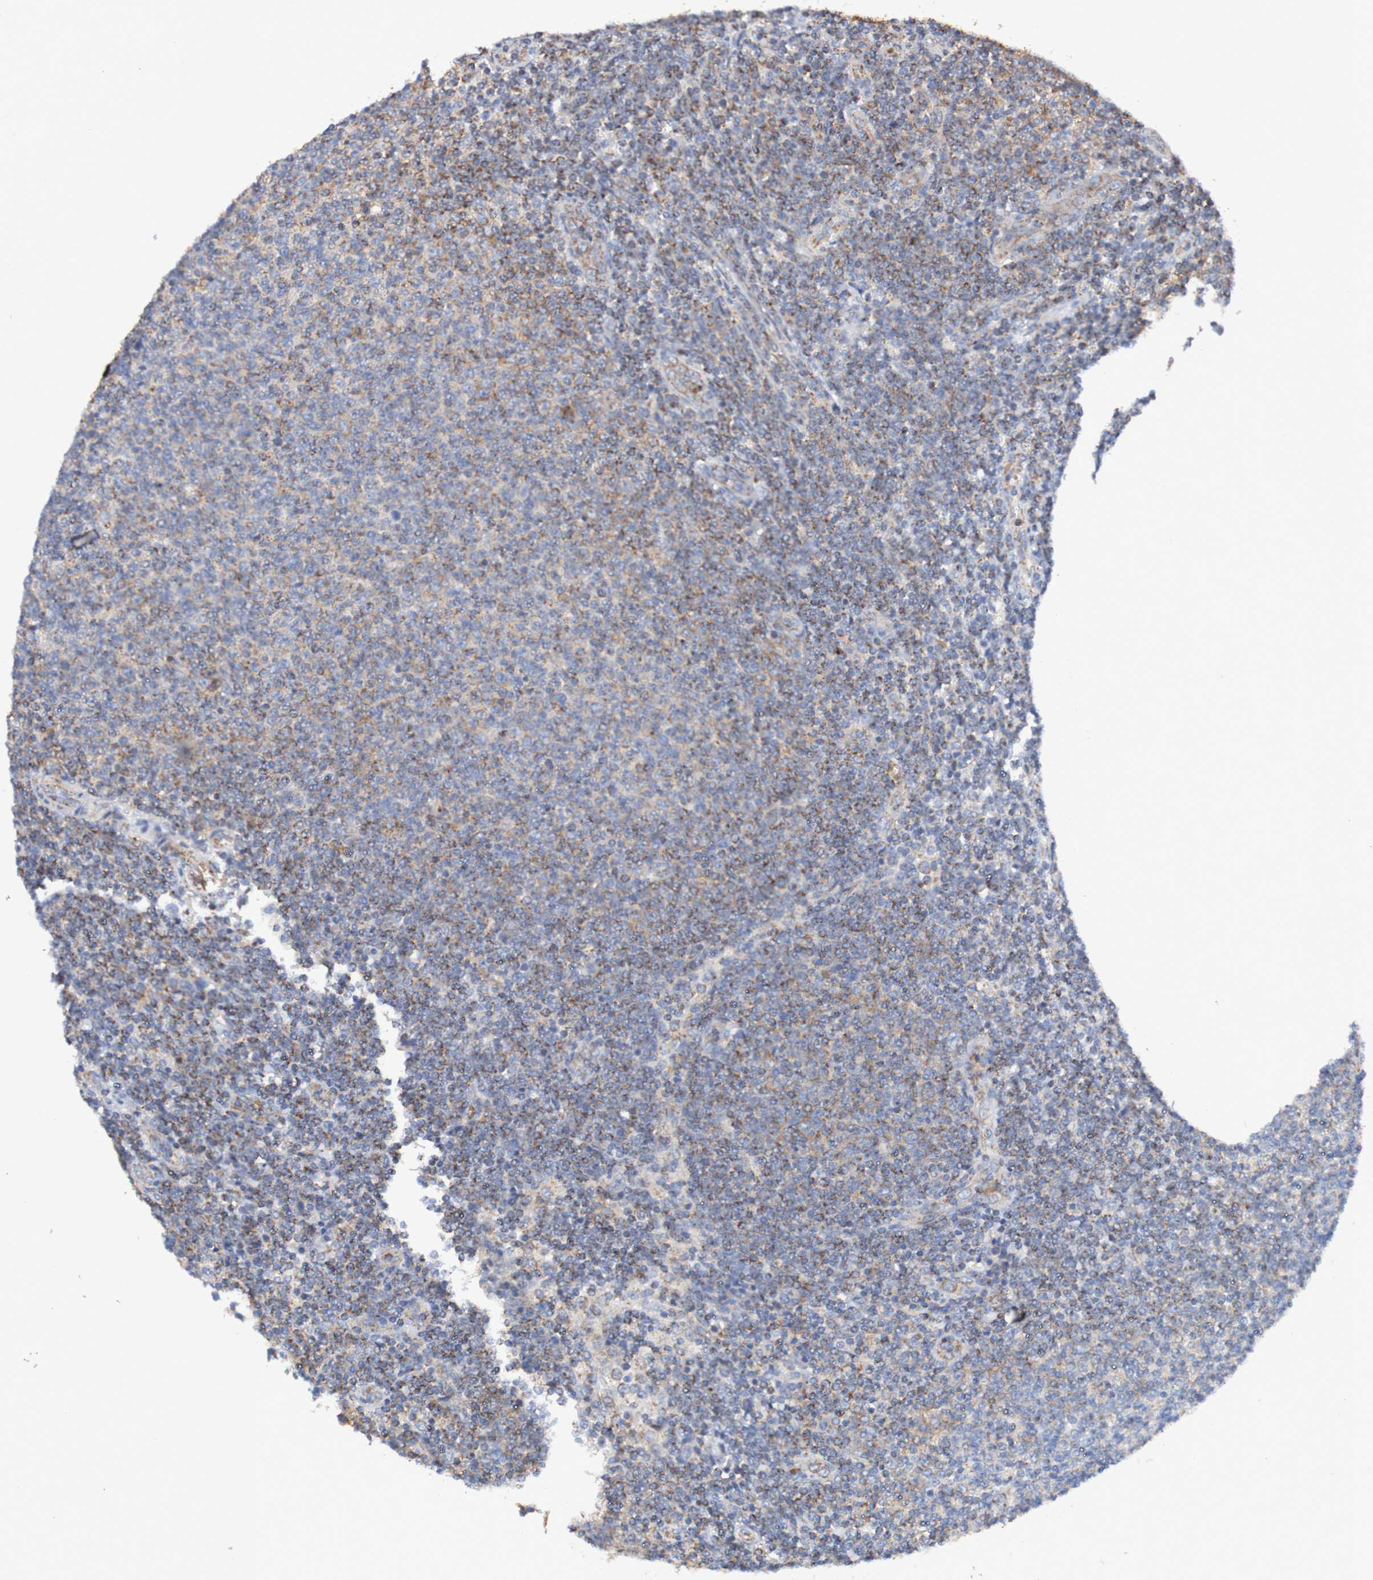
{"staining": {"intensity": "weak", "quantity": "25%-75%", "location": "cytoplasmic/membranous"}, "tissue": "lymphoma", "cell_type": "Tumor cells", "image_type": "cancer", "snomed": [{"axis": "morphology", "description": "Malignant lymphoma, non-Hodgkin's type, Low grade"}, {"axis": "topography", "description": "Lymph node"}], "caption": "A histopathology image of lymphoma stained for a protein displays weak cytoplasmic/membranous brown staining in tumor cells.", "gene": "WNT4", "patient": {"sex": "male", "age": 66}}